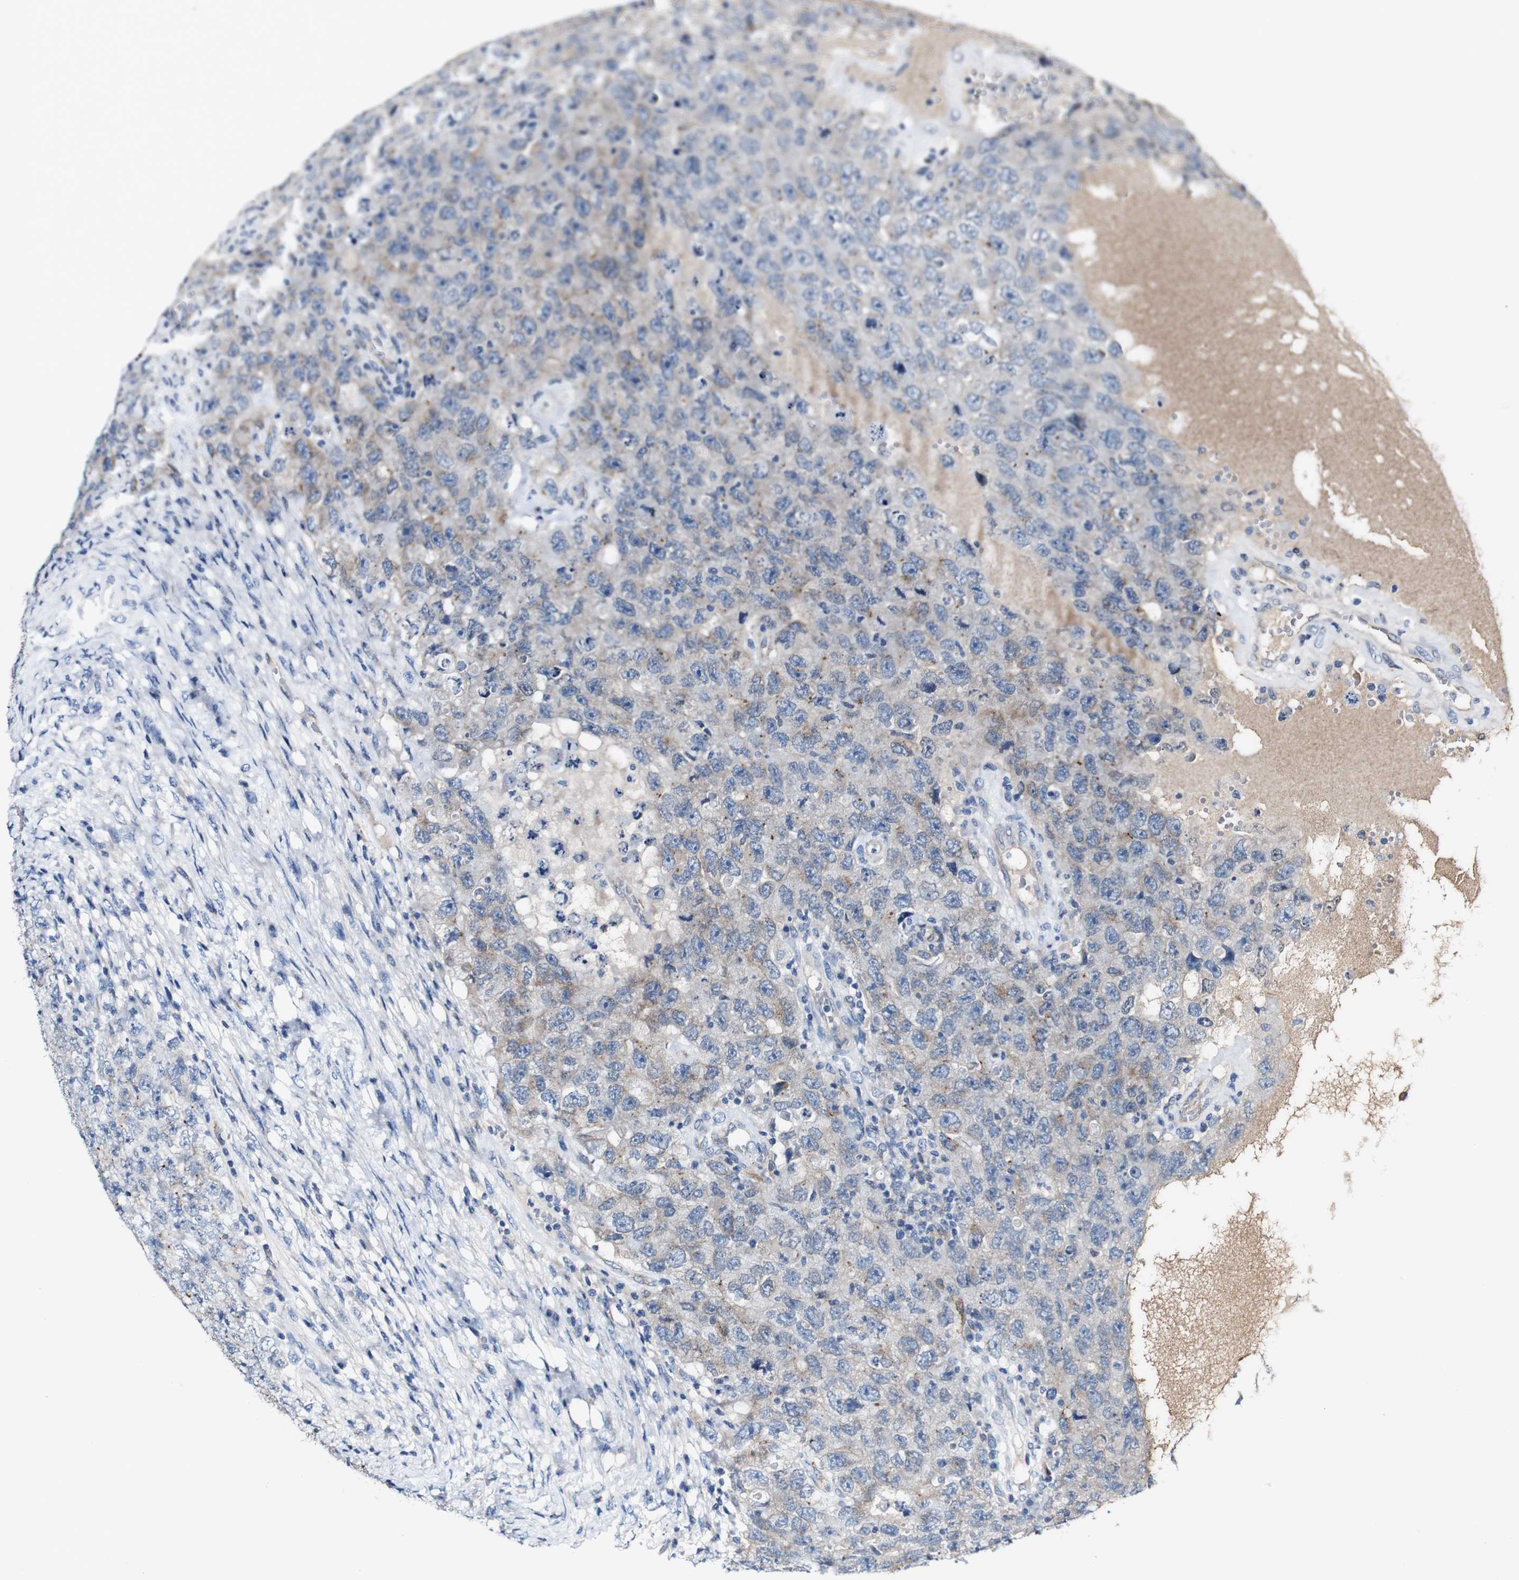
{"staining": {"intensity": "weak", "quantity": "<25%", "location": "cytoplasmic/membranous"}, "tissue": "testis cancer", "cell_type": "Tumor cells", "image_type": "cancer", "snomed": [{"axis": "morphology", "description": "Carcinoma, Embryonal, NOS"}, {"axis": "topography", "description": "Testis"}], "caption": "This is an IHC image of testis cancer (embryonal carcinoma). There is no positivity in tumor cells.", "gene": "GRAMD1A", "patient": {"sex": "male", "age": 26}}